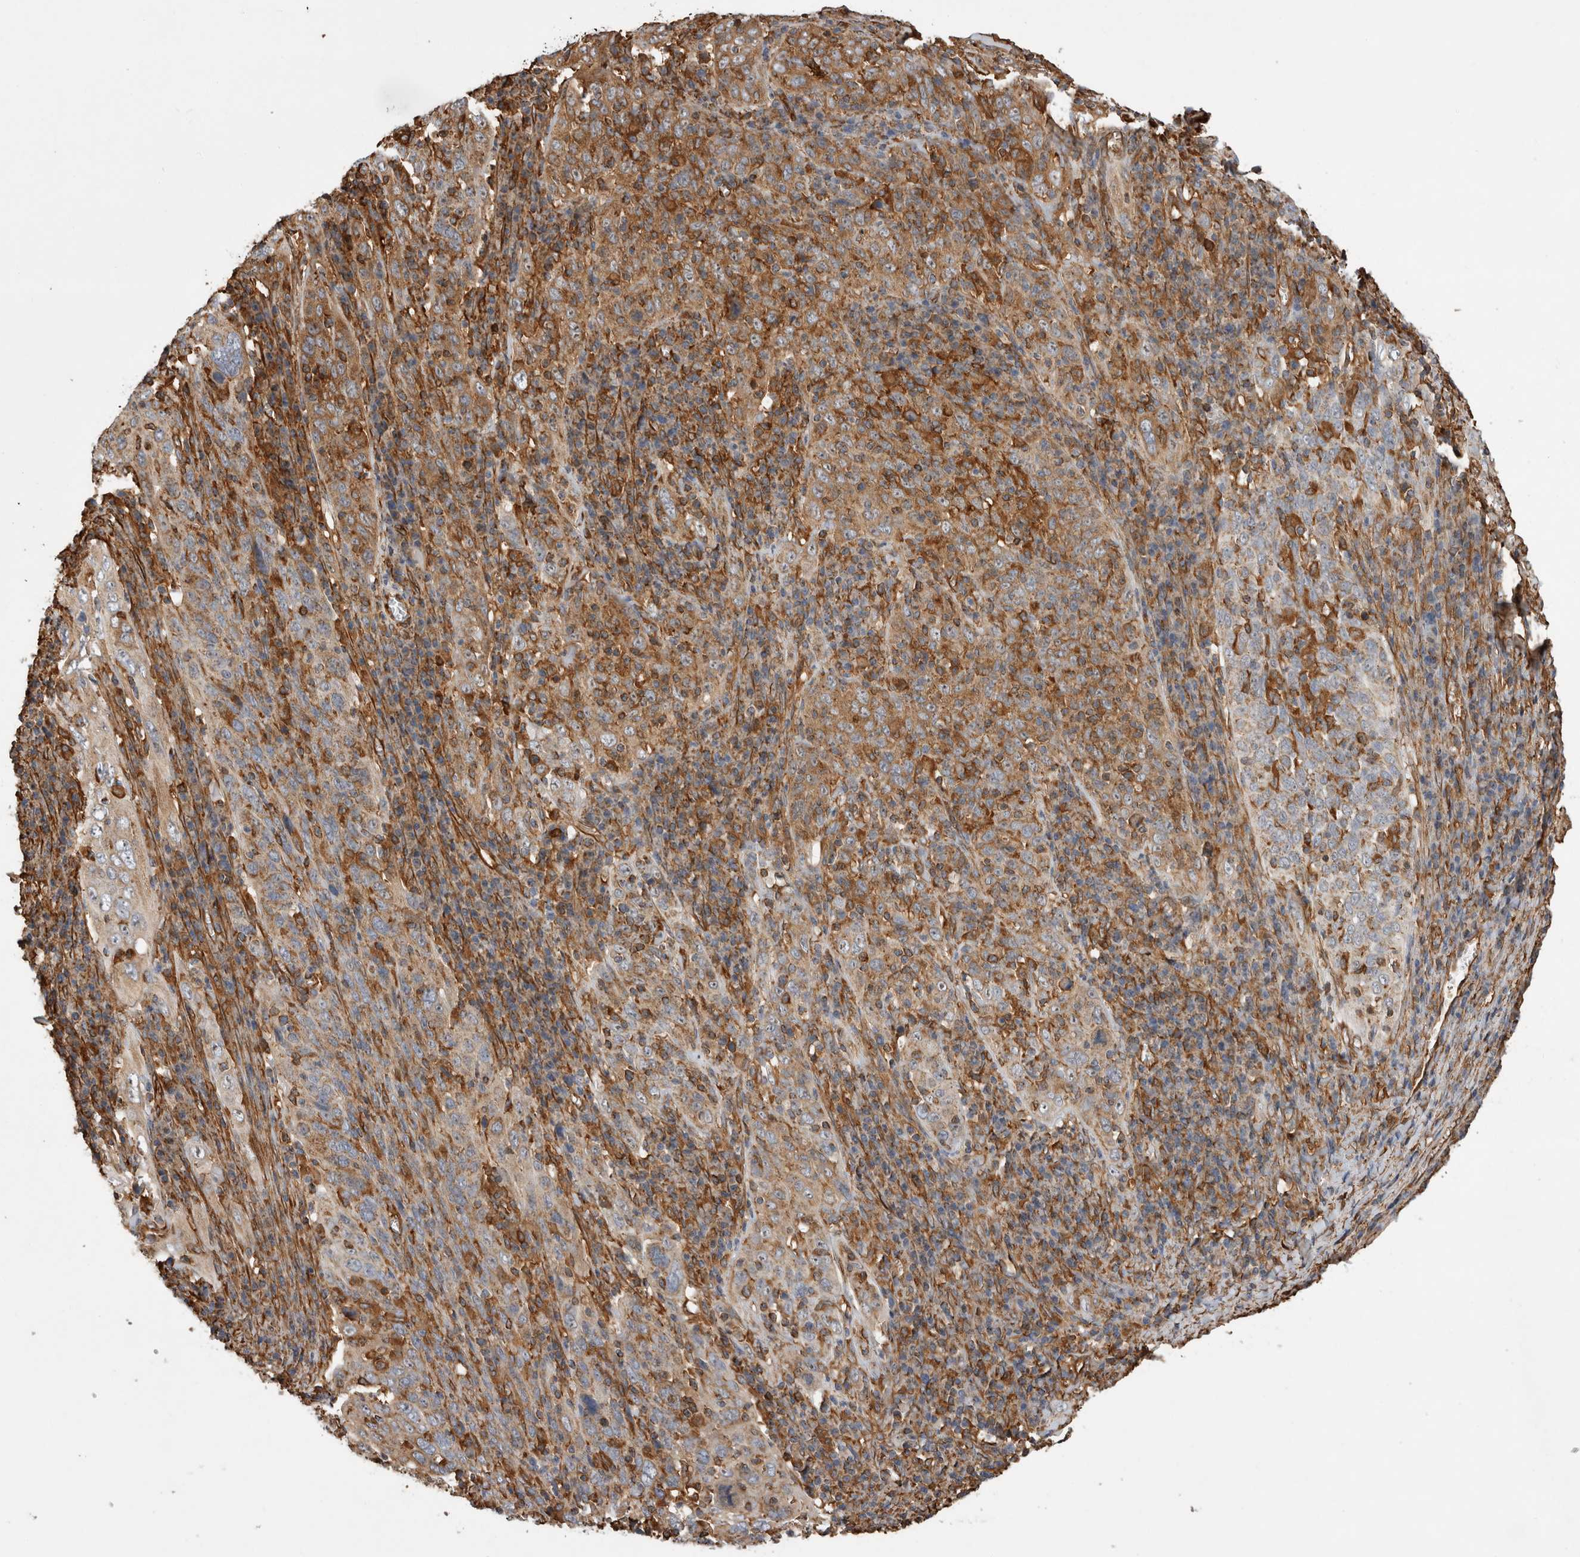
{"staining": {"intensity": "moderate", "quantity": "<25%", "location": "cytoplasmic/membranous"}, "tissue": "cervical cancer", "cell_type": "Tumor cells", "image_type": "cancer", "snomed": [{"axis": "morphology", "description": "Squamous cell carcinoma, NOS"}, {"axis": "topography", "description": "Cervix"}], "caption": "Cervical squamous cell carcinoma stained with a protein marker reveals moderate staining in tumor cells.", "gene": "ZNF397", "patient": {"sex": "female", "age": 46}}